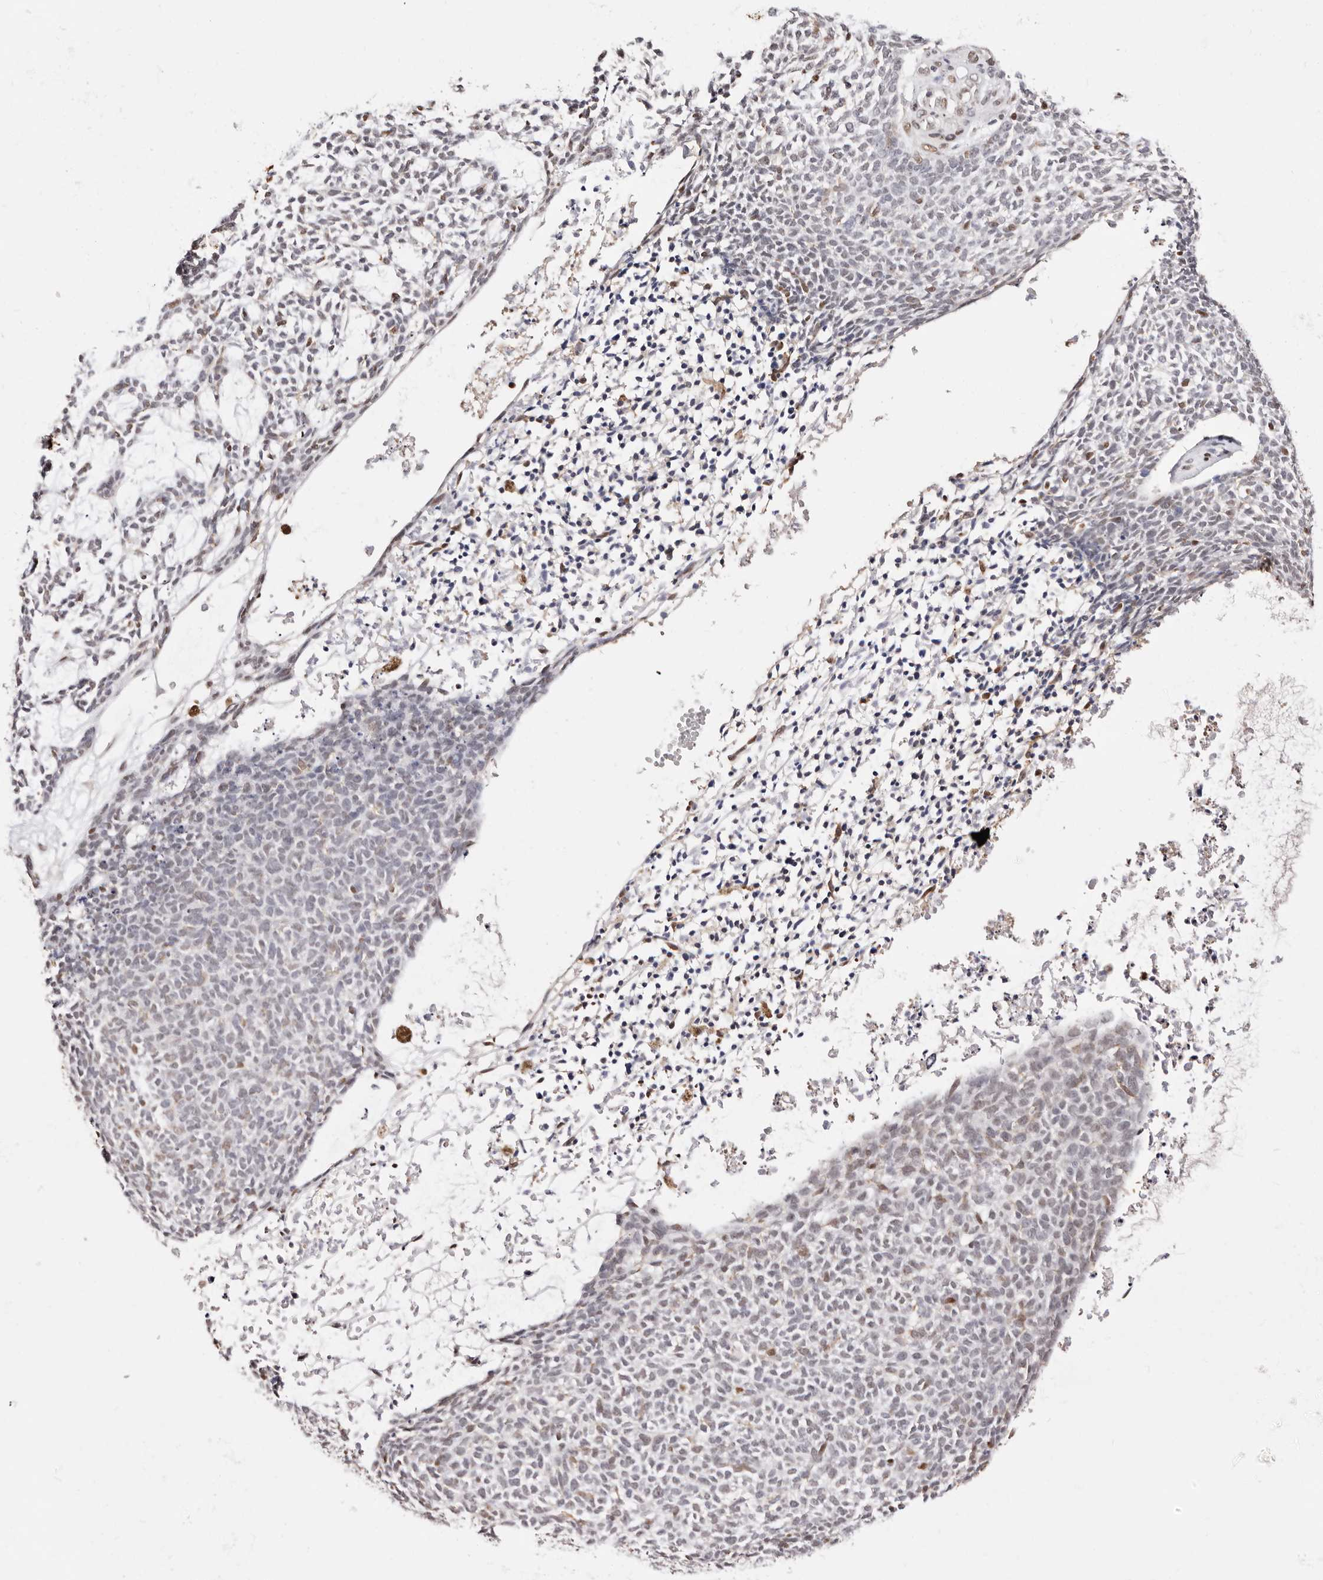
{"staining": {"intensity": "weak", "quantity": "<25%", "location": "nuclear"}, "tissue": "skin cancer", "cell_type": "Tumor cells", "image_type": "cancer", "snomed": [{"axis": "morphology", "description": "Basal cell carcinoma"}, {"axis": "topography", "description": "Skin"}], "caption": "This is an immunohistochemistry image of human basal cell carcinoma (skin). There is no staining in tumor cells.", "gene": "TKT", "patient": {"sex": "female", "age": 84}}